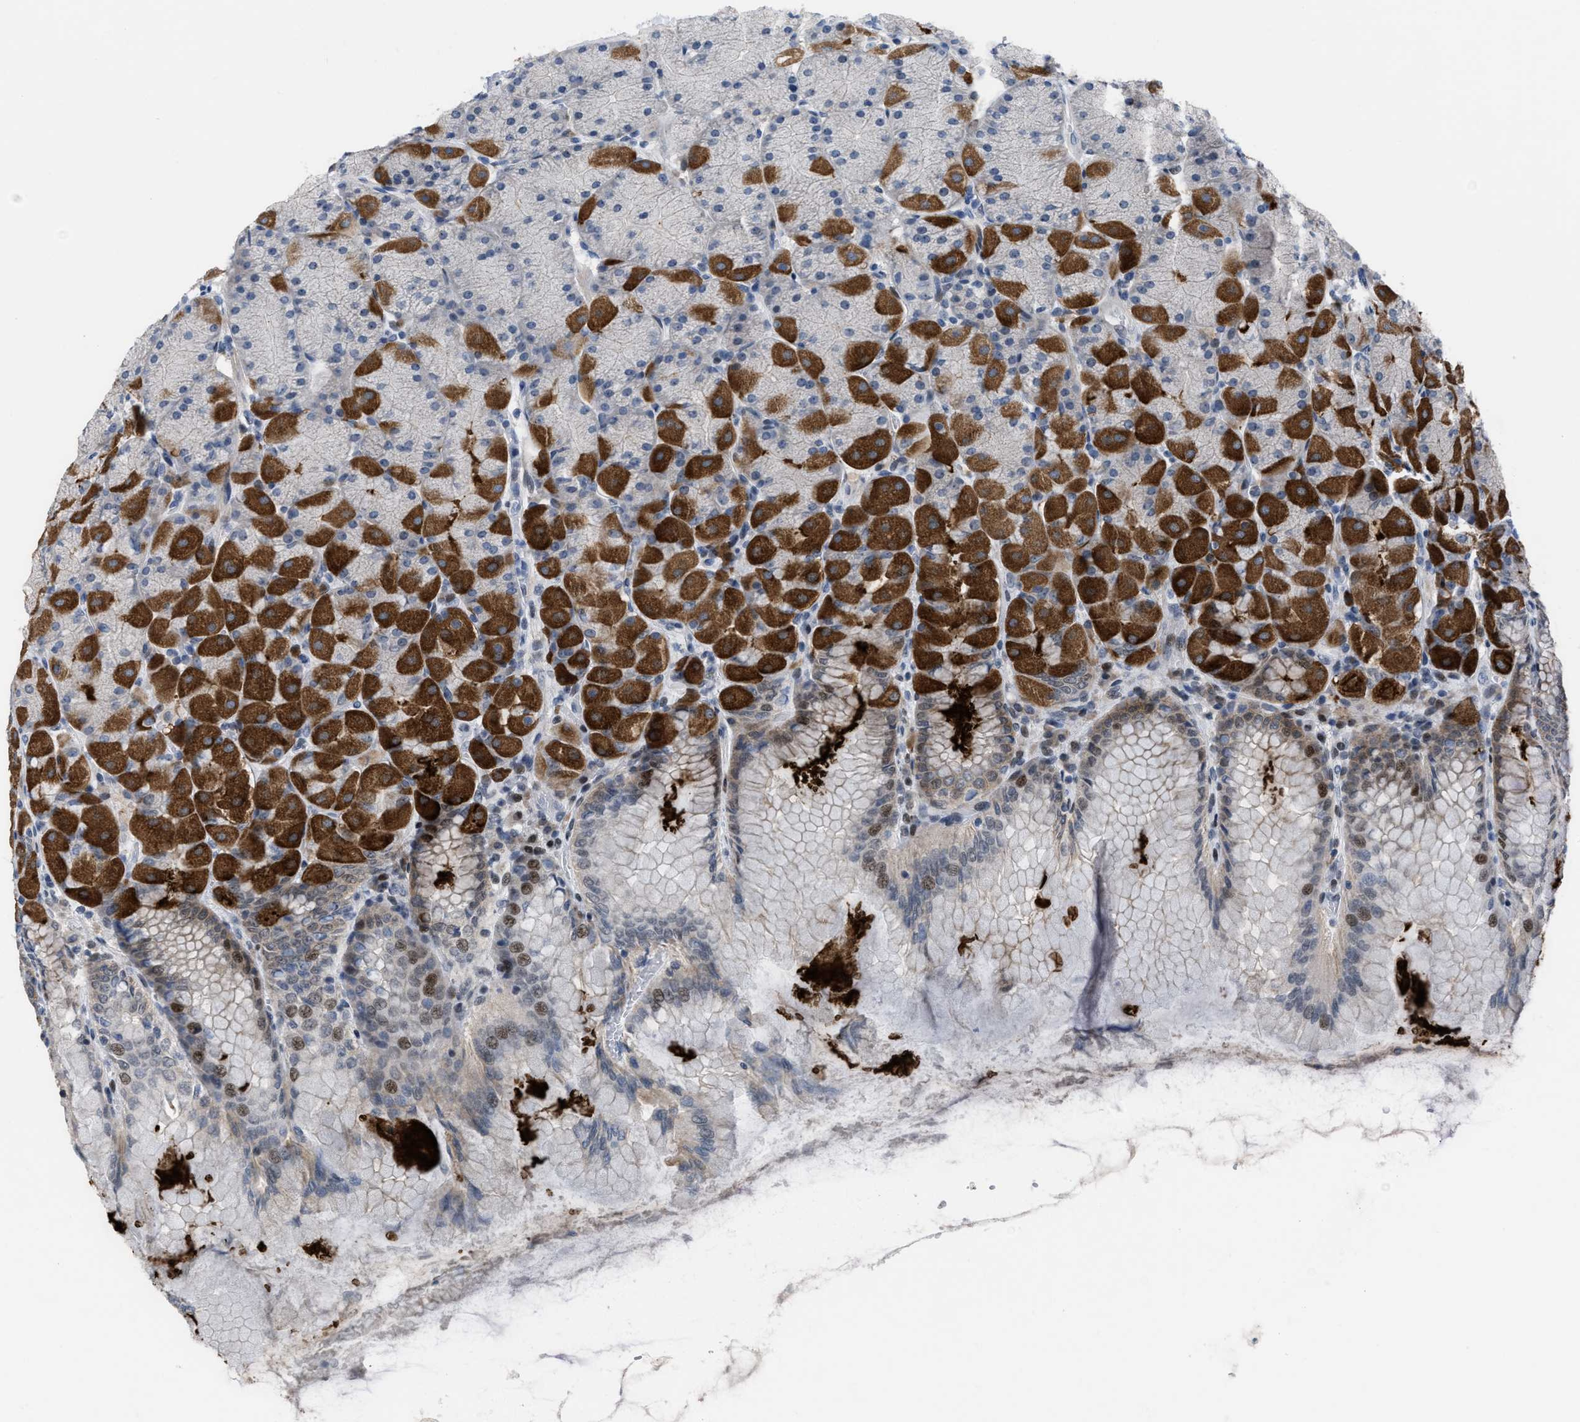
{"staining": {"intensity": "strong", "quantity": "25%-75%", "location": "cytoplasmic/membranous,nuclear"}, "tissue": "stomach", "cell_type": "Glandular cells", "image_type": "normal", "snomed": [{"axis": "morphology", "description": "Normal tissue, NOS"}, {"axis": "topography", "description": "Stomach, upper"}], "caption": "Protein staining exhibits strong cytoplasmic/membranous,nuclear positivity in approximately 25%-75% of glandular cells in unremarkable stomach.", "gene": "SETDB1", "patient": {"sex": "female", "age": 56}}